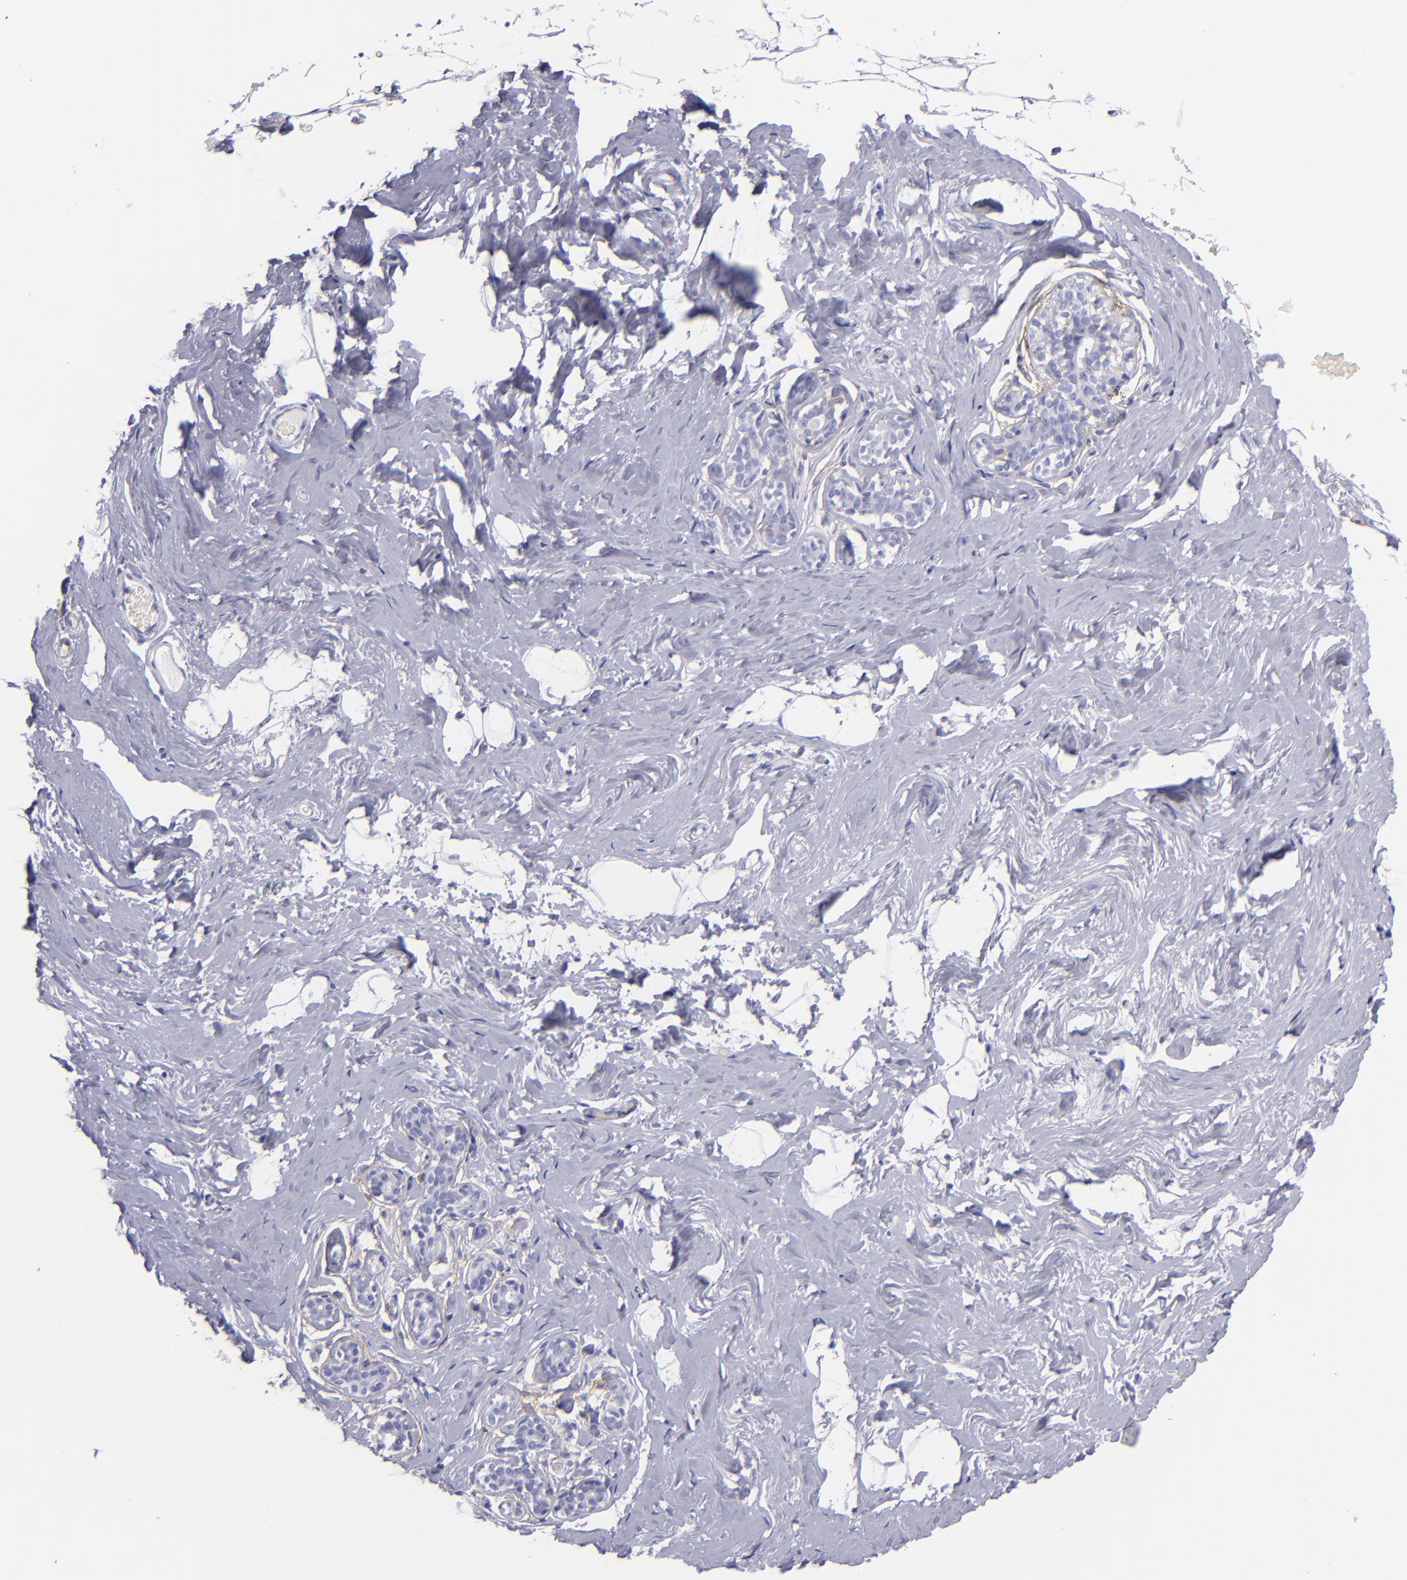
{"staining": {"intensity": "negative", "quantity": "none", "location": "none"}, "tissue": "breast", "cell_type": "Adipocytes", "image_type": "normal", "snomed": [{"axis": "morphology", "description": "Normal tissue, NOS"}, {"axis": "topography", "description": "Breast"}, {"axis": "topography", "description": "Soft tissue"}], "caption": "Adipocytes show no significant protein positivity in normal breast. Brightfield microscopy of immunohistochemistry stained with DAB (3,3'-diaminobenzidine) (brown) and hematoxylin (blue), captured at high magnification.", "gene": "ENTPD1", "patient": {"sex": "female", "age": 75}}